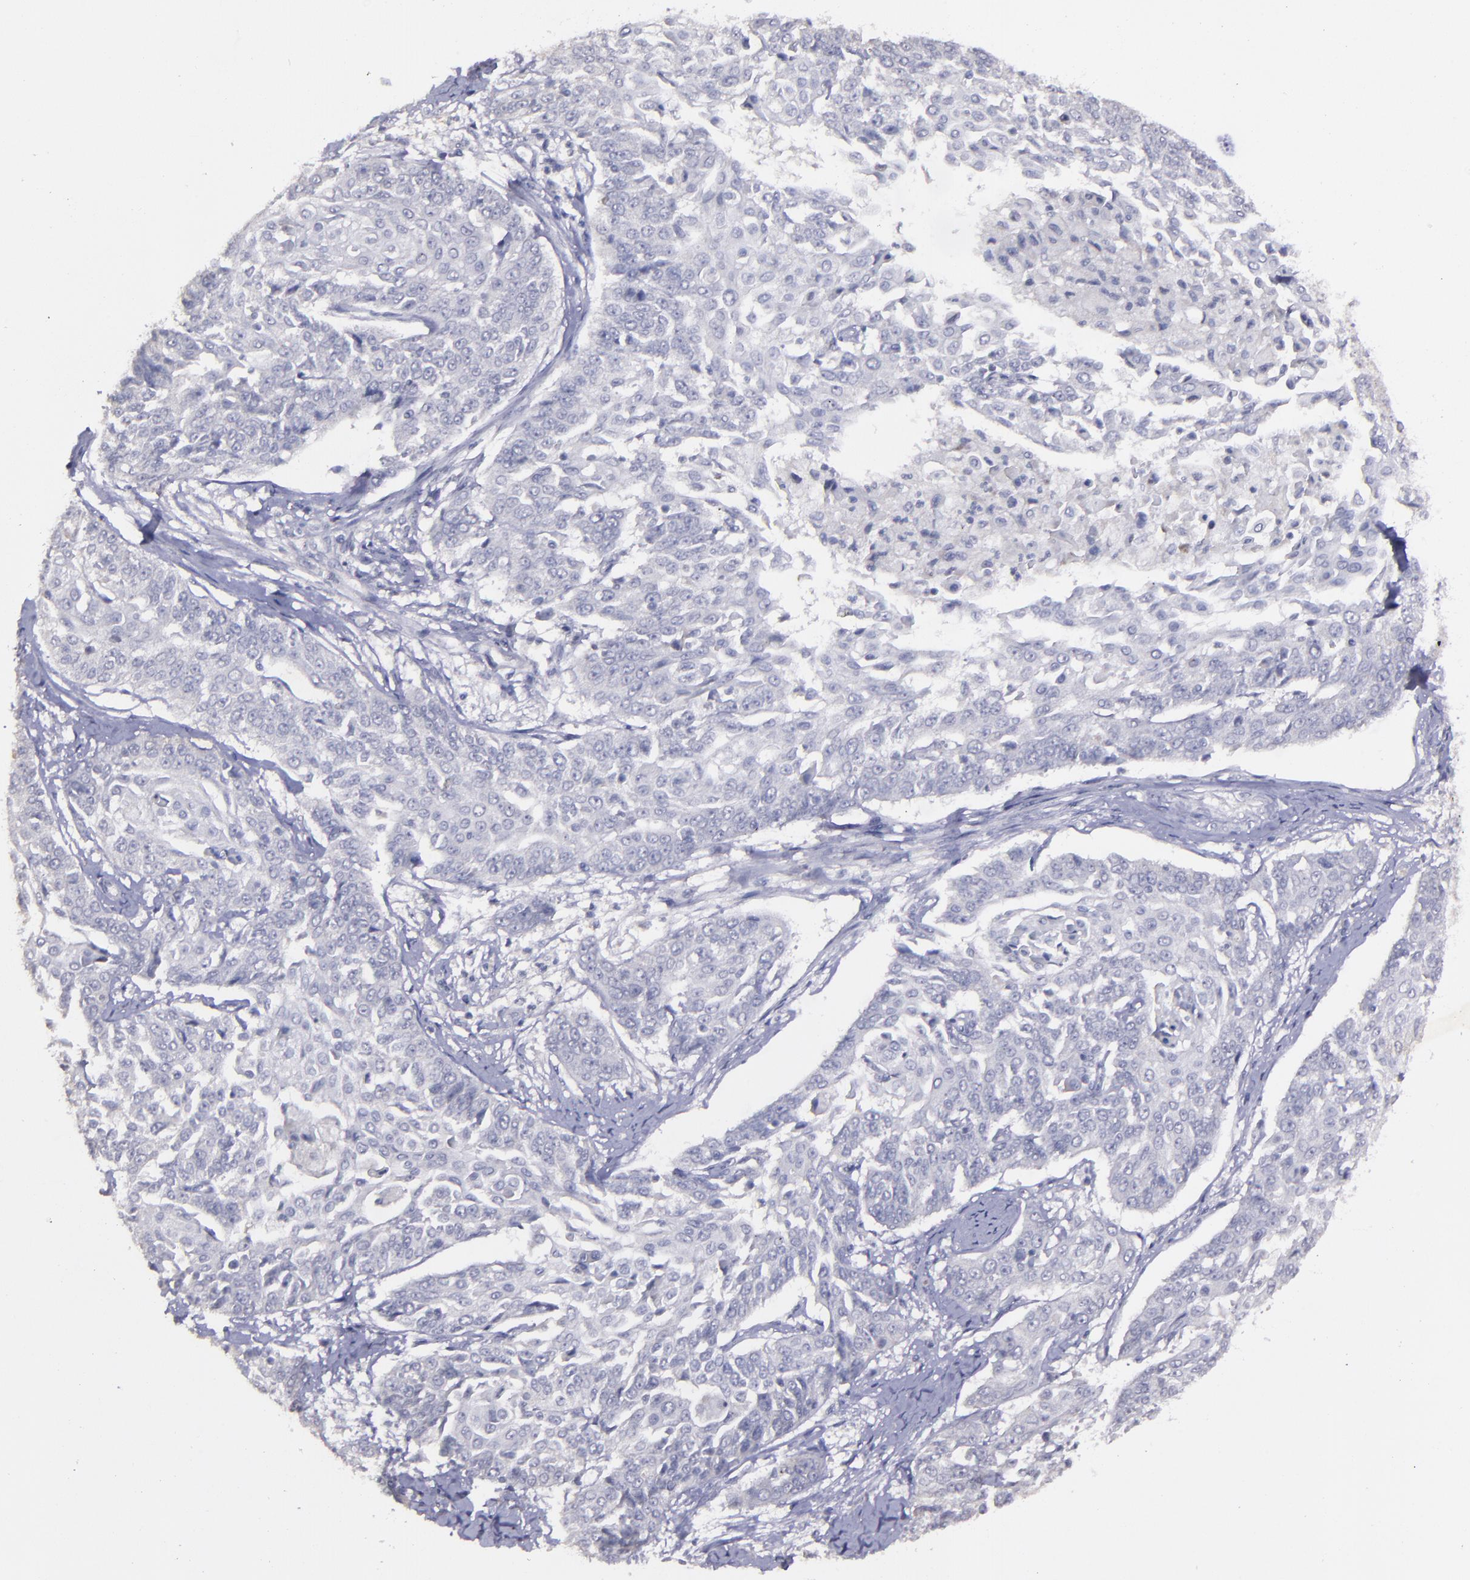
{"staining": {"intensity": "negative", "quantity": "none", "location": "none"}, "tissue": "cervical cancer", "cell_type": "Tumor cells", "image_type": "cancer", "snomed": [{"axis": "morphology", "description": "Squamous cell carcinoma, NOS"}, {"axis": "topography", "description": "Cervix"}], "caption": "This is a histopathology image of immunohistochemistry staining of squamous cell carcinoma (cervical), which shows no positivity in tumor cells.", "gene": "MASP1", "patient": {"sex": "female", "age": 64}}